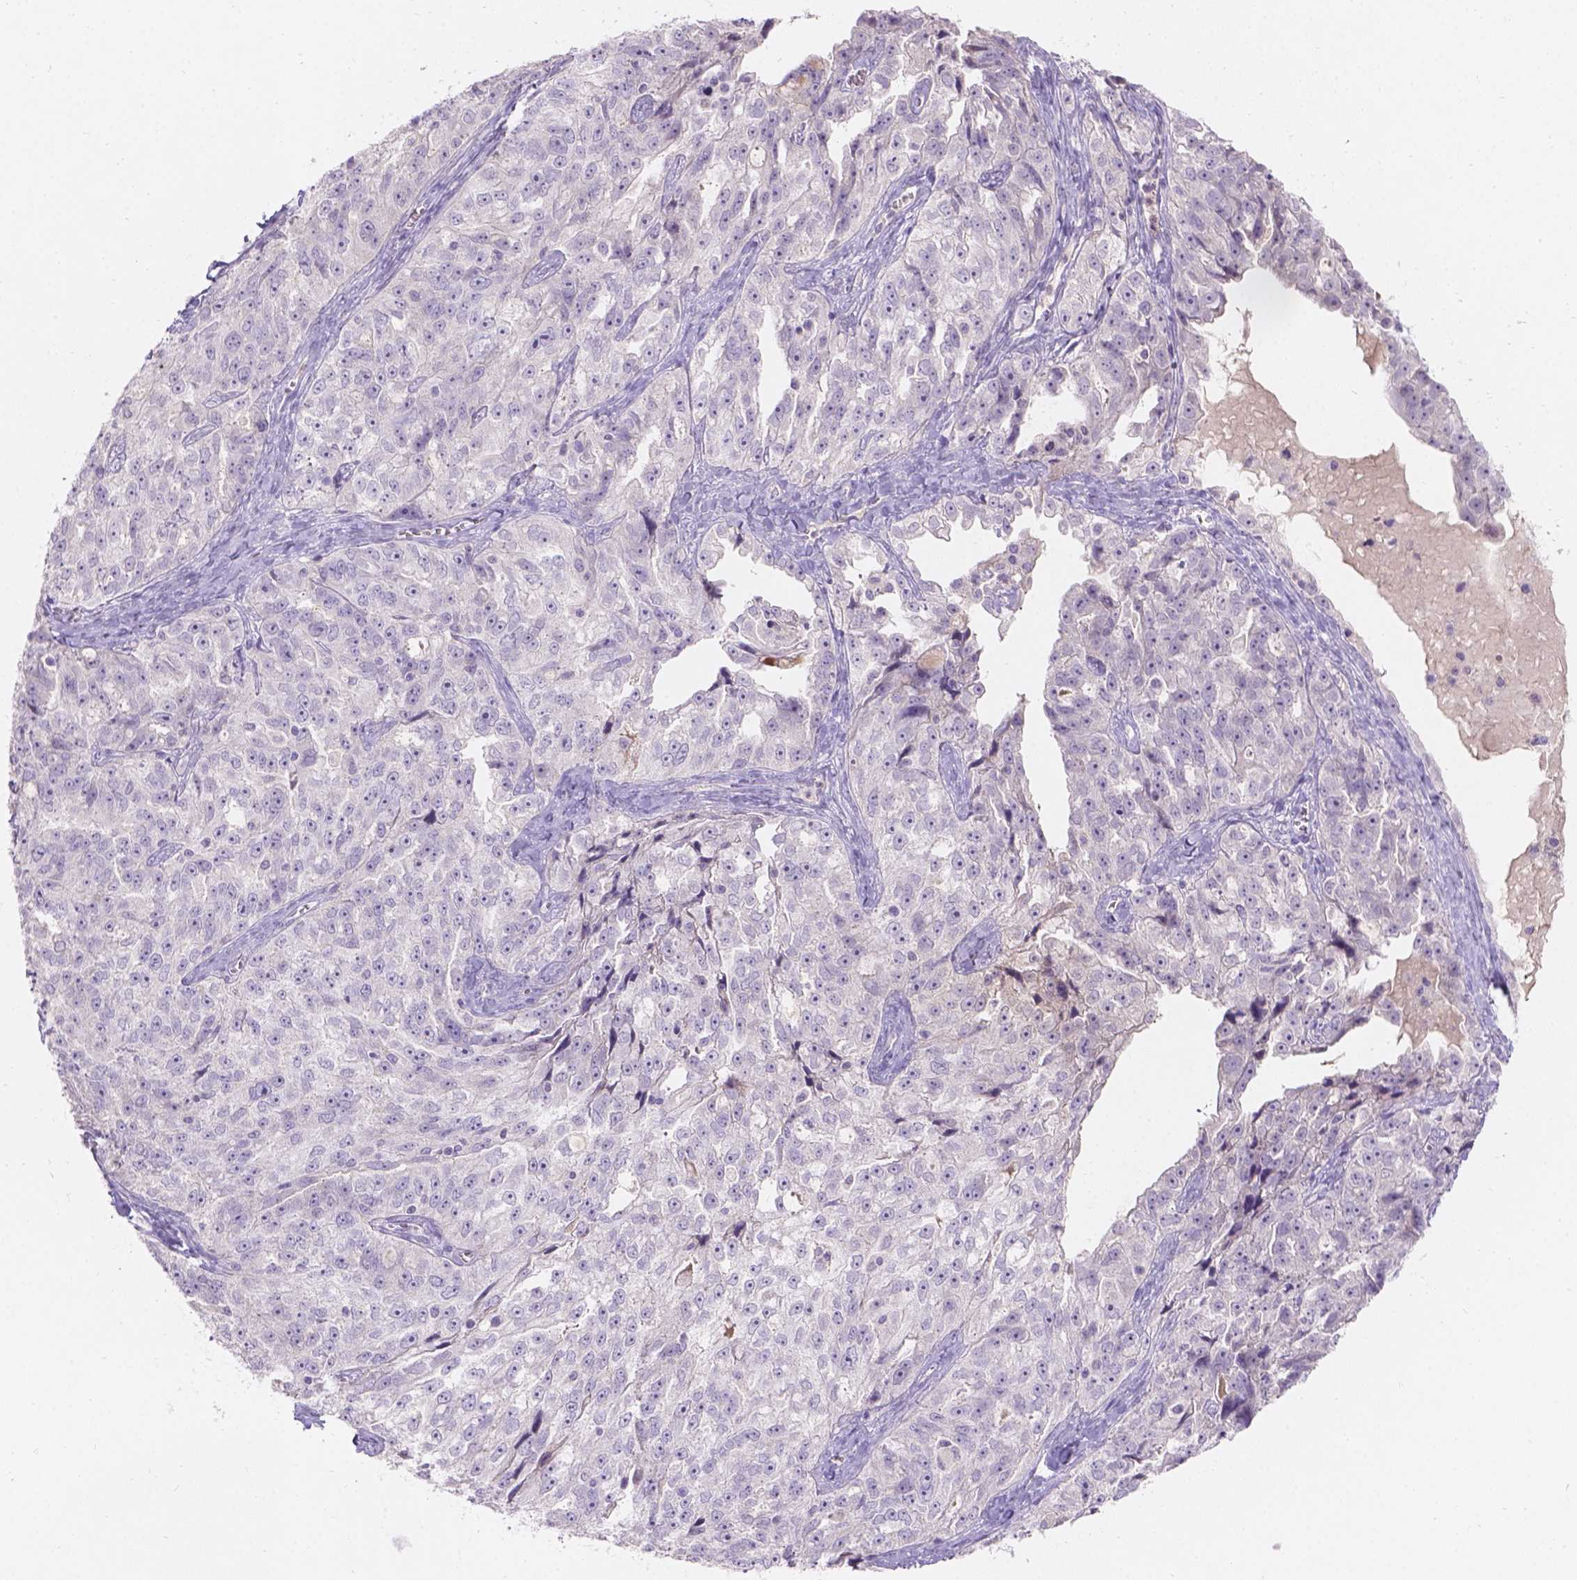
{"staining": {"intensity": "negative", "quantity": "none", "location": "none"}, "tissue": "ovarian cancer", "cell_type": "Tumor cells", "image_type": "cancer", "snomed": [{"axis": "morphology", "description": "Cystadenocarcinoma, serous, NOS"}, {"axis": "topography", "description": "Ovary"}], "caption": "Protein analysis of ovarian cancer (serous cystadenocarcinoma) shows no significant expression in tumor cells. (DAB immunohistochemistry (IHC) visualized using brightfield microscopy, high magnification).", "gene": "DCAF4L1", "patient": {"sex": "female", "age": 51}}